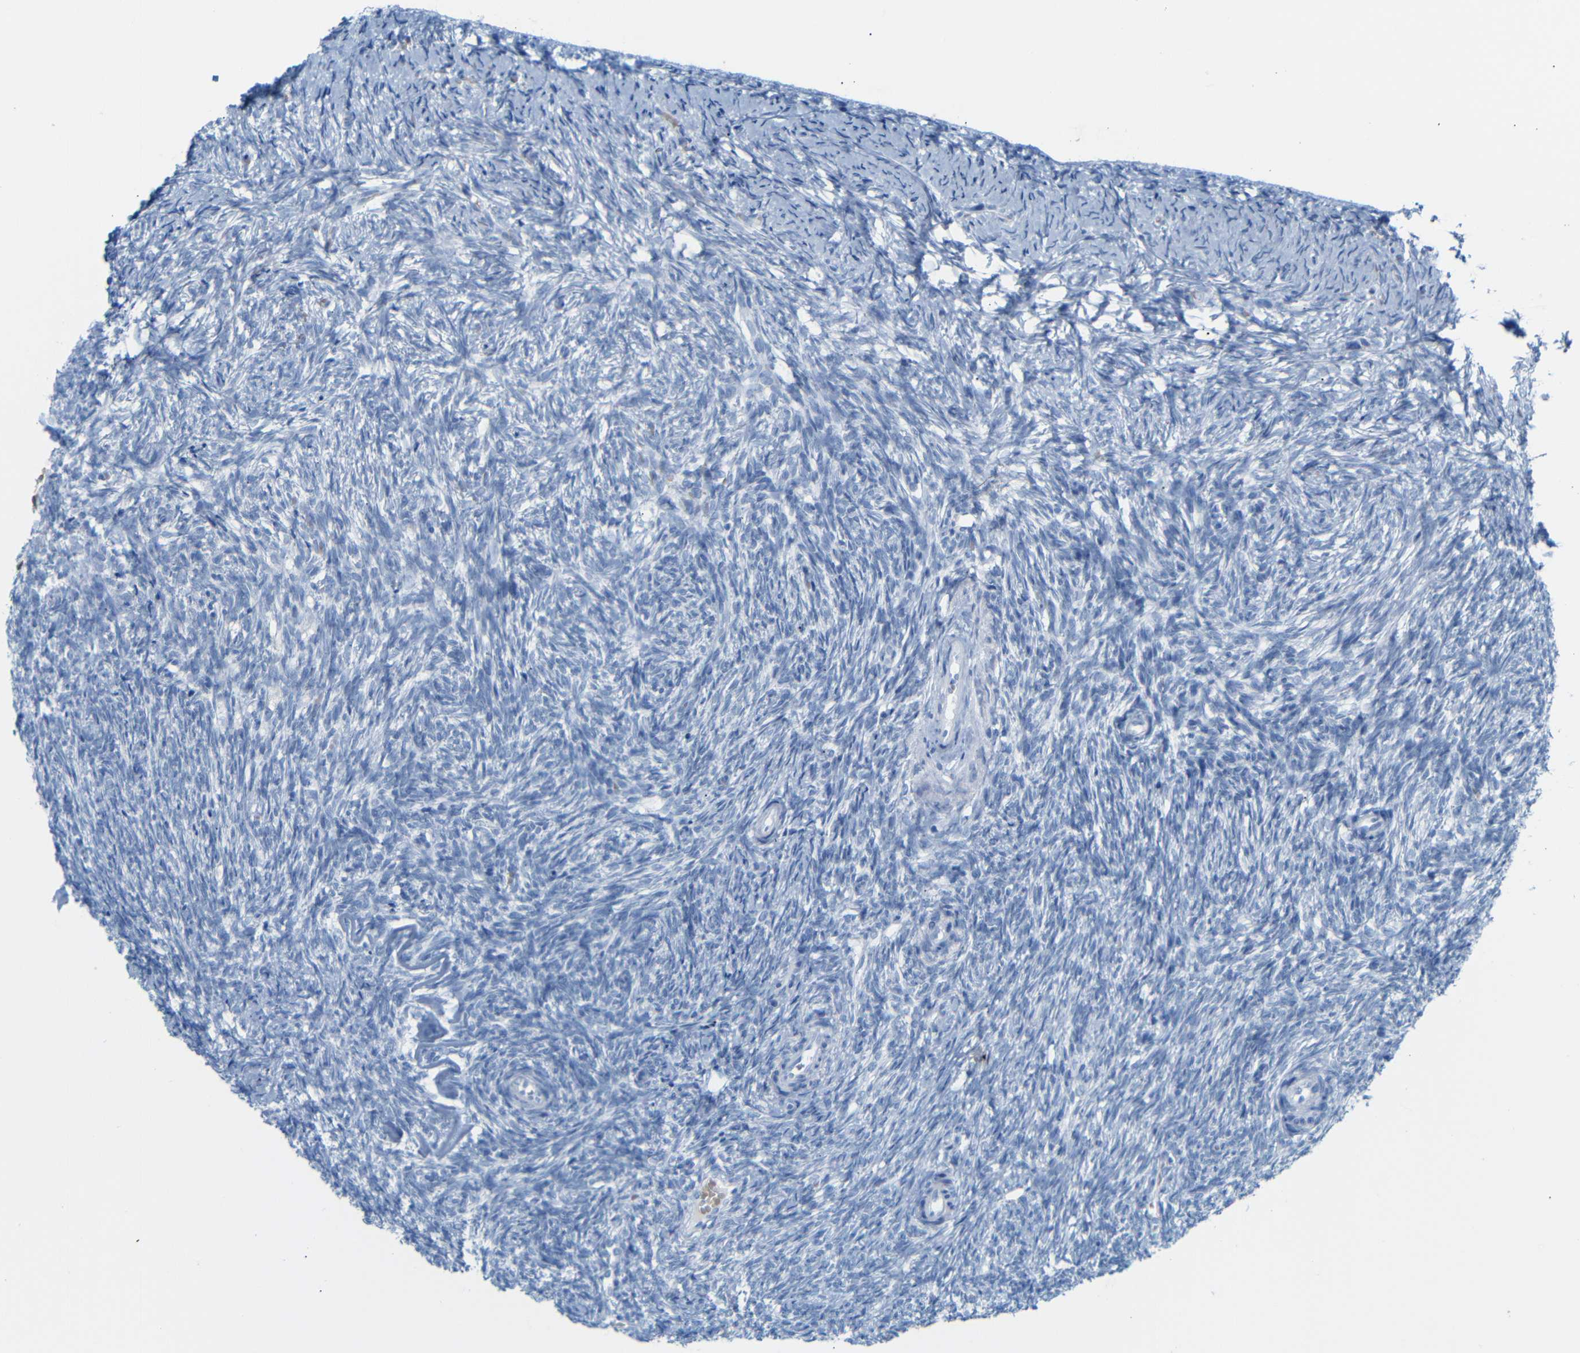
{"staining": {"intensity": "negative", "quantity": "none", "location": "none"}, "tissue": "ovary", "cell_type": "Ovarian stroma cells", "image_type": "normal", "snomed": [{"axis": "morphology", "description": "Normal tissue, NOS"}, {"axis": "topography", "description": "Ovary"}], "caption": "Immunohistochemistry histopathology image of unremarkable ovary stained for a protein (brown), which exhibits no expression in ovarian stroma cells. (Stains: DAB IHC with hematoxylin counter stain, Microscopy: brightfield microscopy at high magnification).", "gene": "DYNAP", "patient": {"sex": "female", "age": 41}}